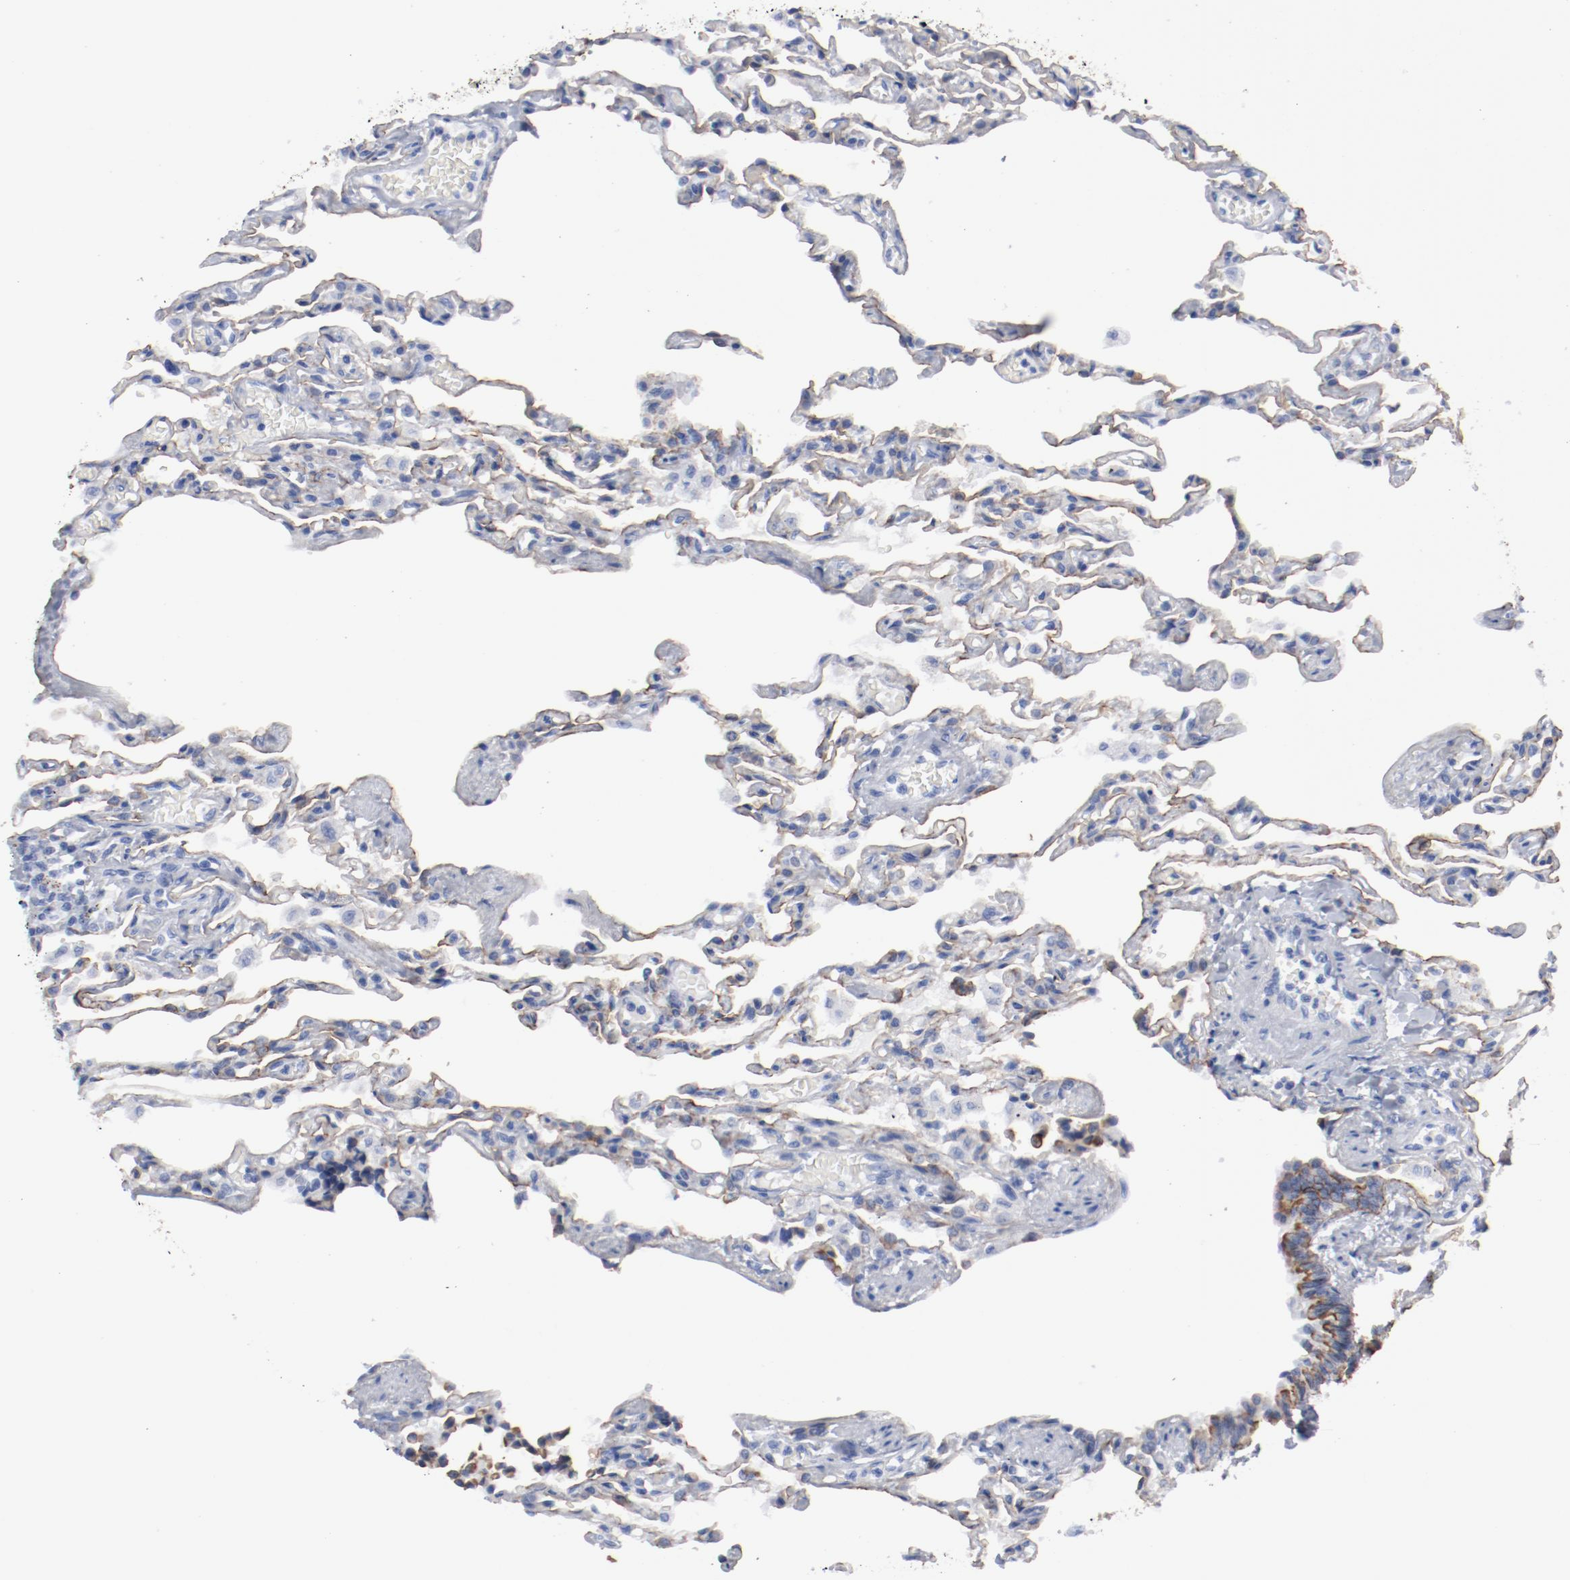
{"staining": {"intensity": "weak", "quantity": ">75%", "location": "cytoplasmic/membranous"}, "tissue": "lung", "cell_type": "Alveolar cells", "image_type": "normal", "snomed": [{"axis": "morphology", "description": "Normal tissue, NOS"}, {"axis": "topography", "description": "Lung"}], "caption": "Alveolar cells exhibit weak cytoplasmic/membranous staining in approximately >75% of cells in normal lung. The staining was performed using DAB, with brown indicating positive protein expression. Nuclei are stained blue with hematoxylin.", "gene": "TSPAN6", "patient": {"sex": "male", "age": 21}}